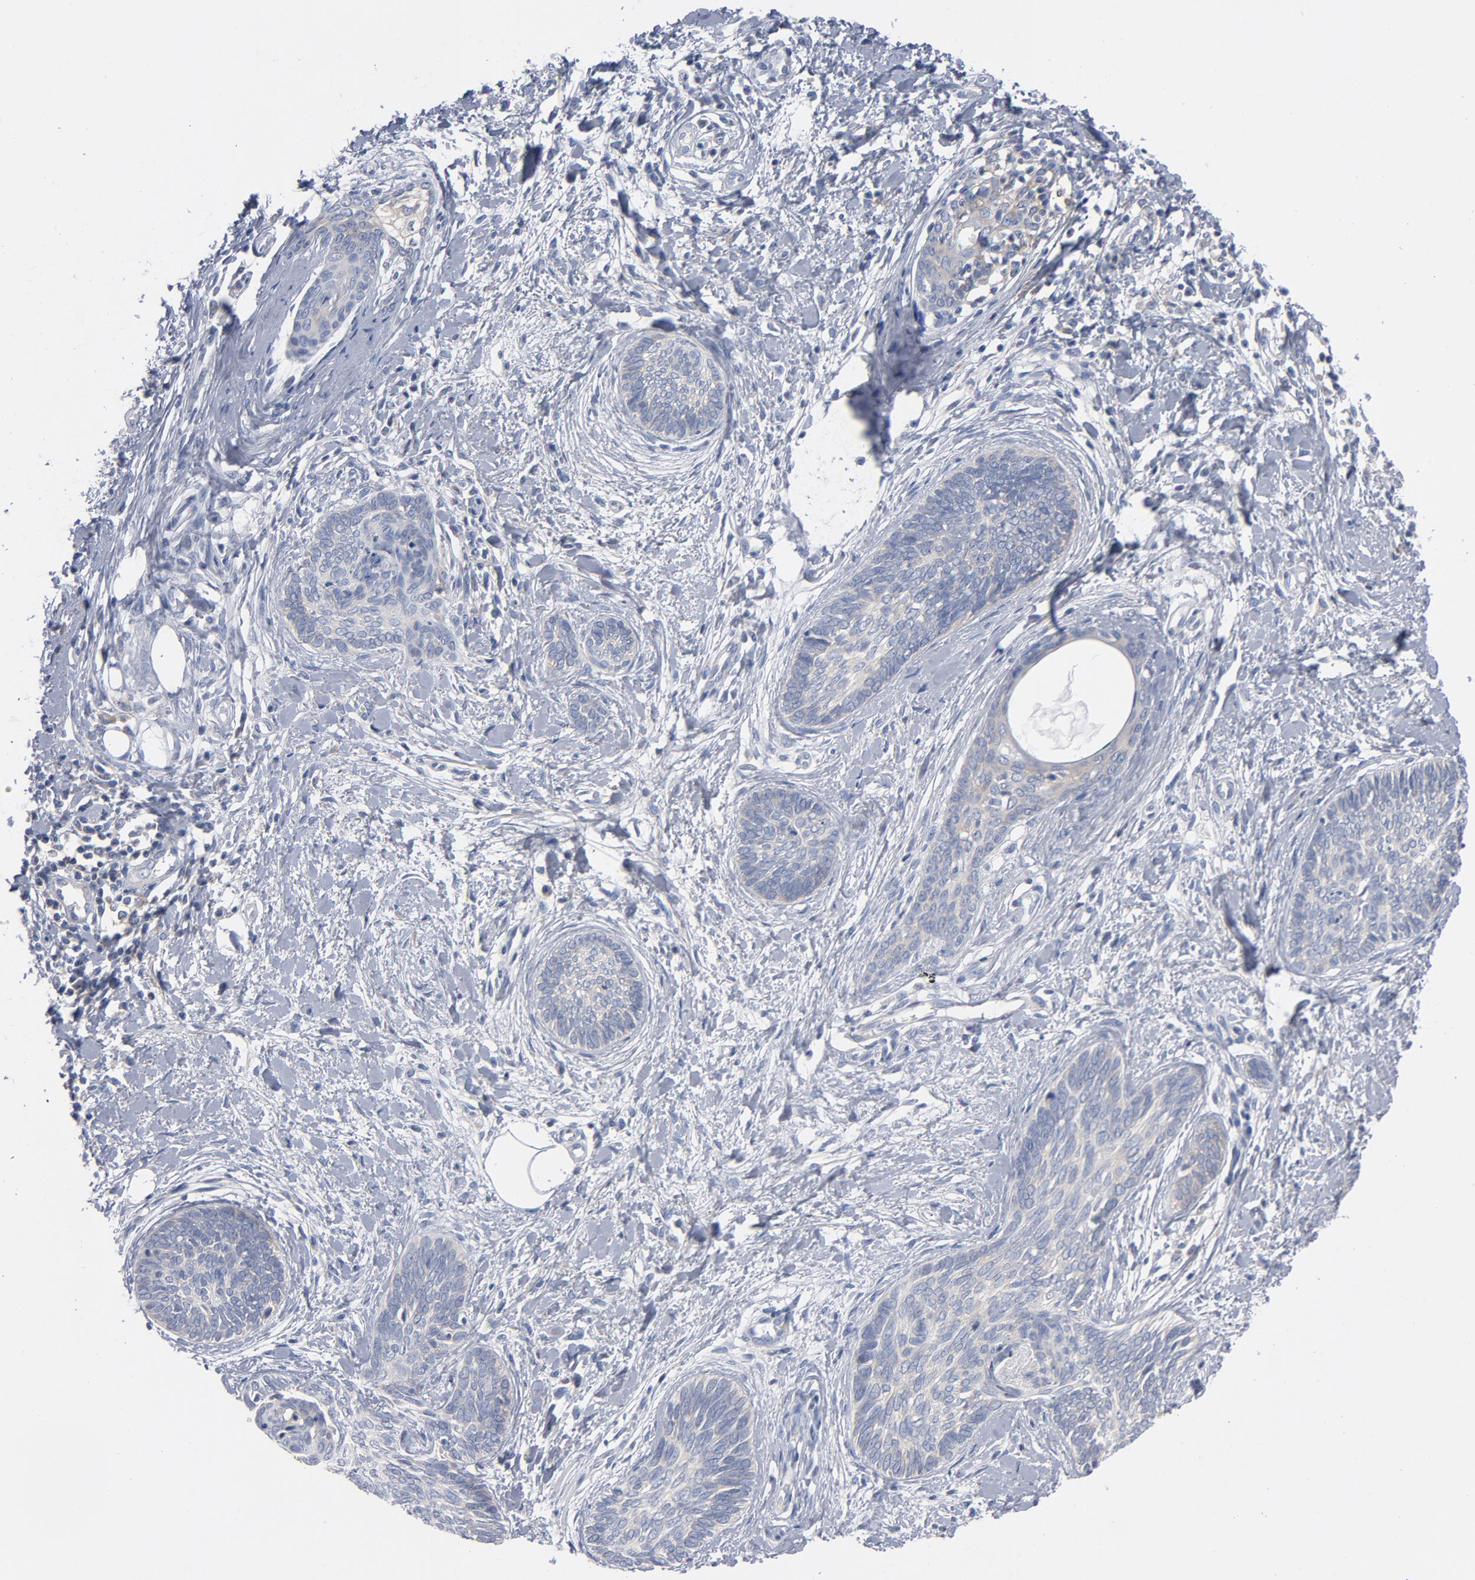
{"staining": {"intensity": "weak", "quantity": "<25%", "location": "cytoplasmic/membranous"}, "tissue": "skin cancer", "cell_type": "Tumor cells", "image_type": "cancer", "snomed": [{"axis": "morphology", "description": "Basal cell carcinoma"}, {"axis": "topography", "description": "Skin"}], "caption": "Tumor cells show no significant protein positivity in basal cell carcinoma (skin).", "gene": "CD86", "patient": {"sex": "female", "age": 81}}